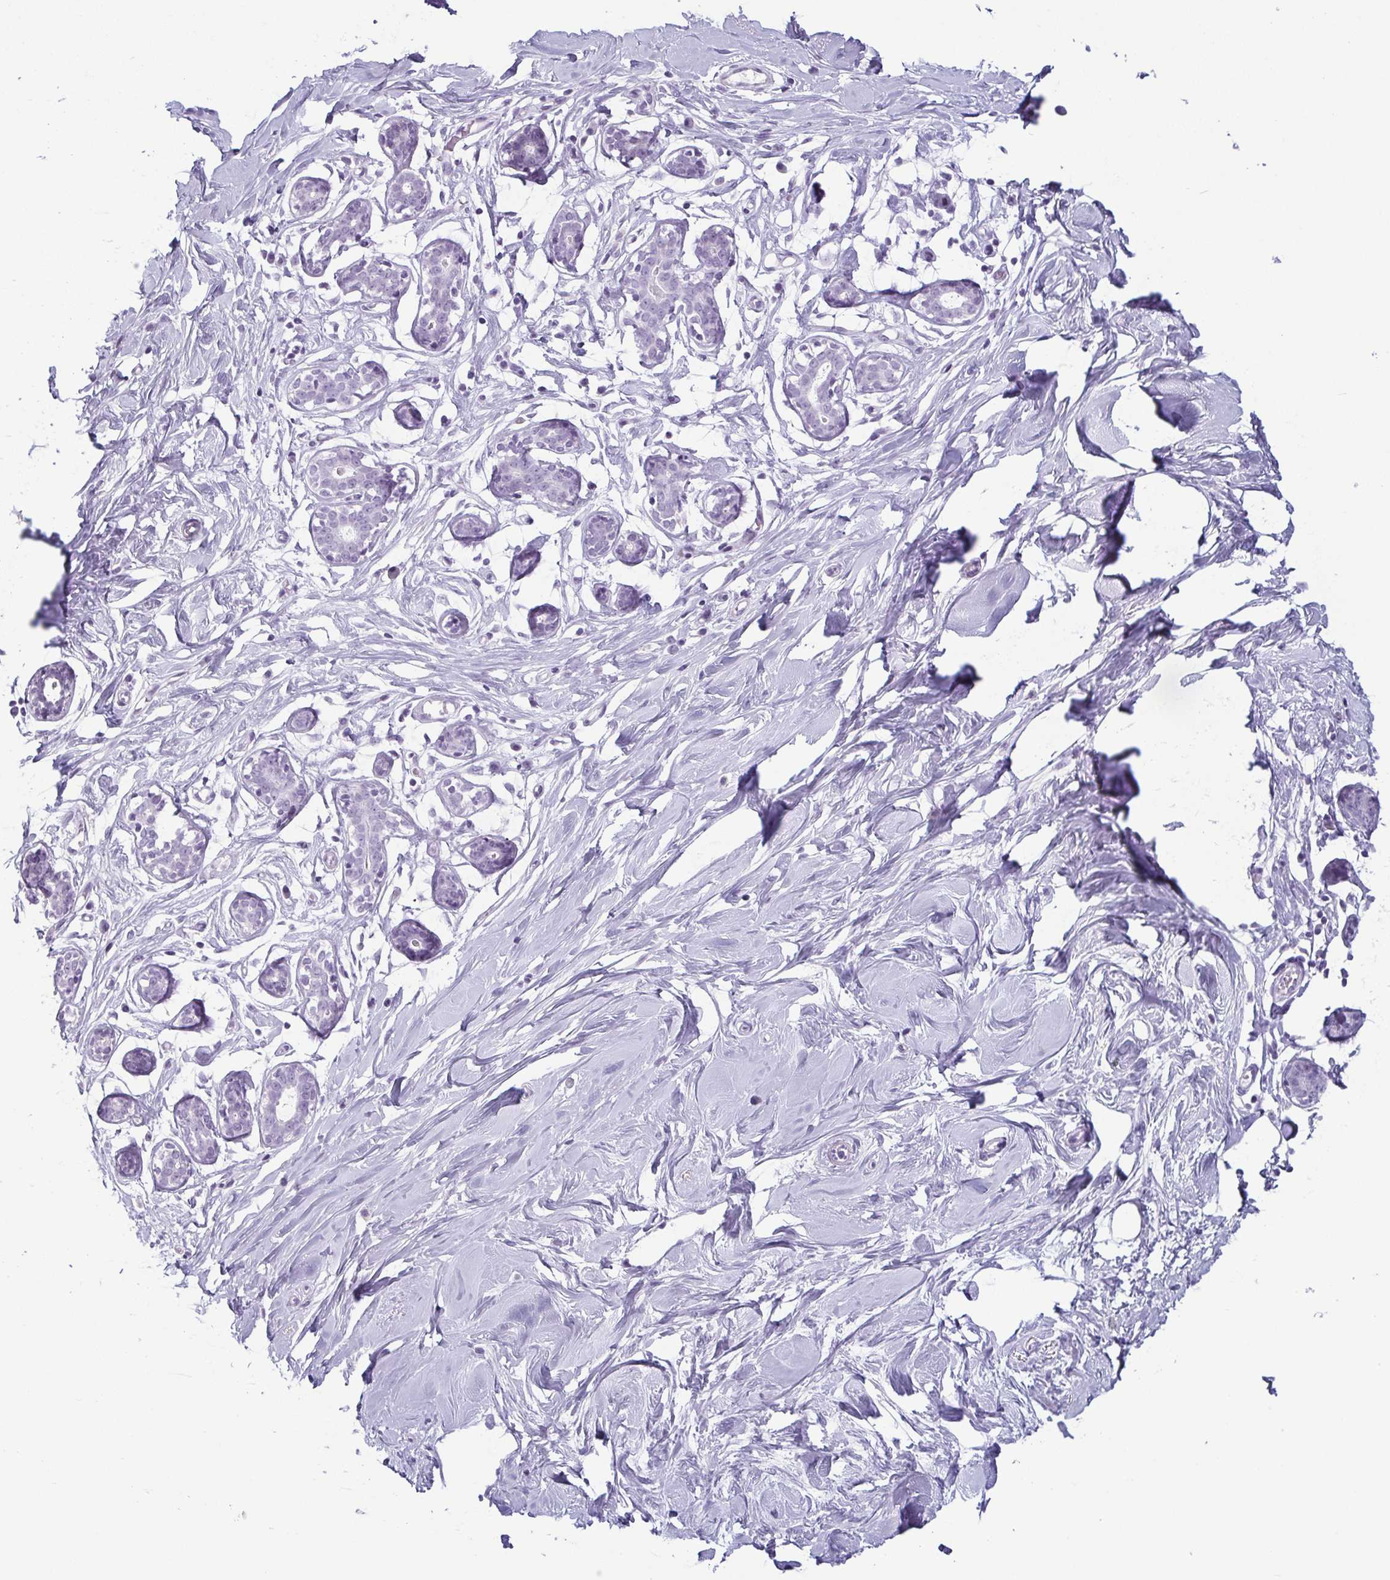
{"staining": {"intensity": "negative", "quantity": "none", "location": "none"}, "tissue": "breast", "cell_type": "Adipocytes", "image_type": "normal", "snomed": [{"axis": "morphology", "description": "Normal tissue, NOS"}, {"axis": "topography", "description": "Breast"}], "caption": "High magnification brightfield microscopy of unremarkable breast stained with DAB (3,3'-diaminobenzidine) (brown) and counterstained with hematoxylin (blue): adipocytes show no significant staining. The staining was performed using DAB (3,3'-diaminobenzidine) to visualize the protein expression in brown, while the nuclei were stained in blue with hematoxylin (Magnification: 20x).", "gene": "KRT78", "patient": {"sex": "female", "age": 27}}